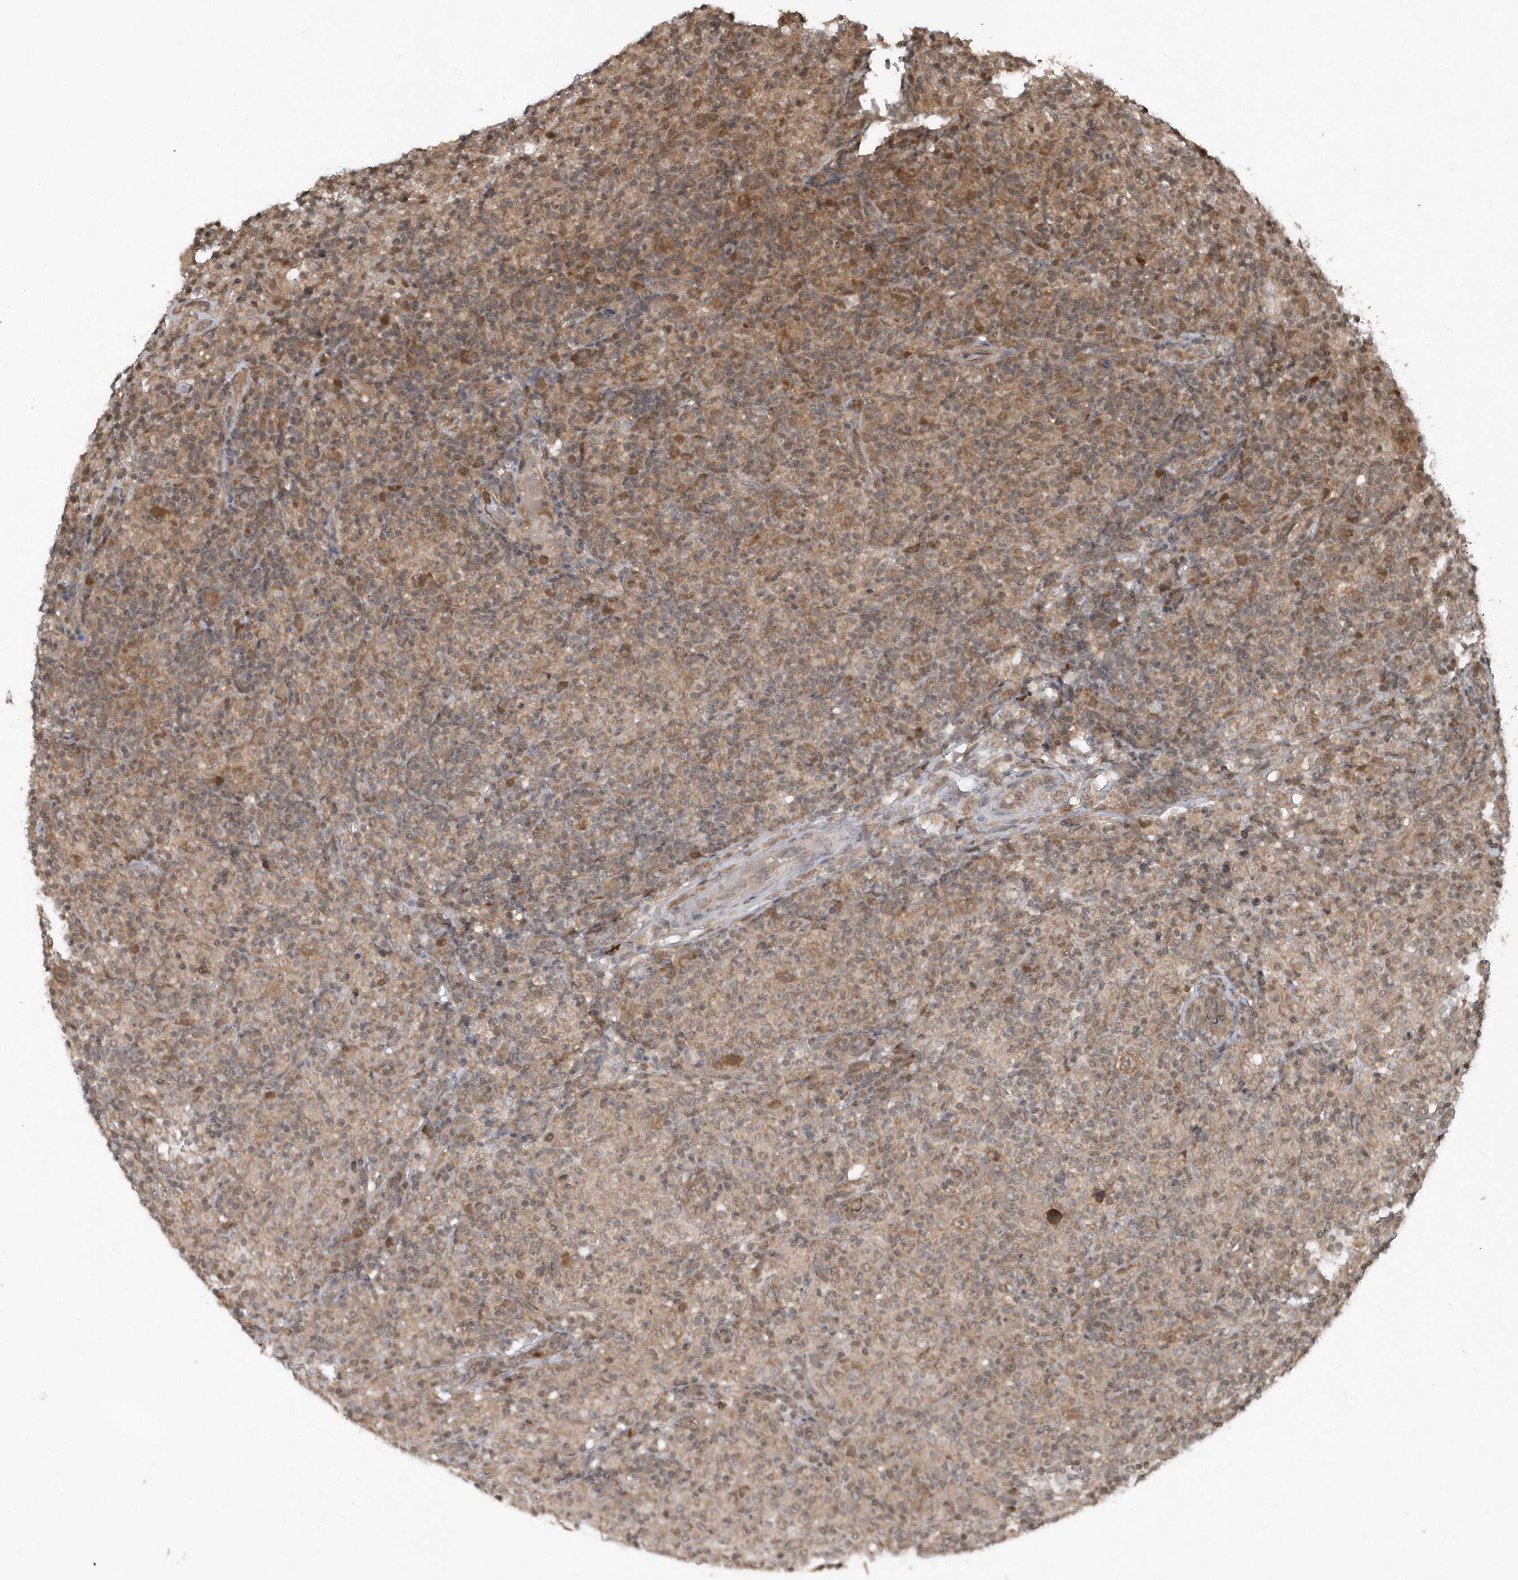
{"staining": {"intensity": "moderate", "quantity": ">75%", "location": "cytoplasmic/membranous"}, "tissue": "lymphoma", "cell_type": "Tumor cells", "image_type": "cancer", "snomed": [{"axis": "morphology", "description": "Hodgkin's disease, NOS"}, {"axis": "topography", "description": "Lymph node"}], "caption": "Lymphoma stained with a protein marker shows moderate staining in tumor cells.", "gene": "EIF2B1", "patient": {"sex": "male", "age": 70}}